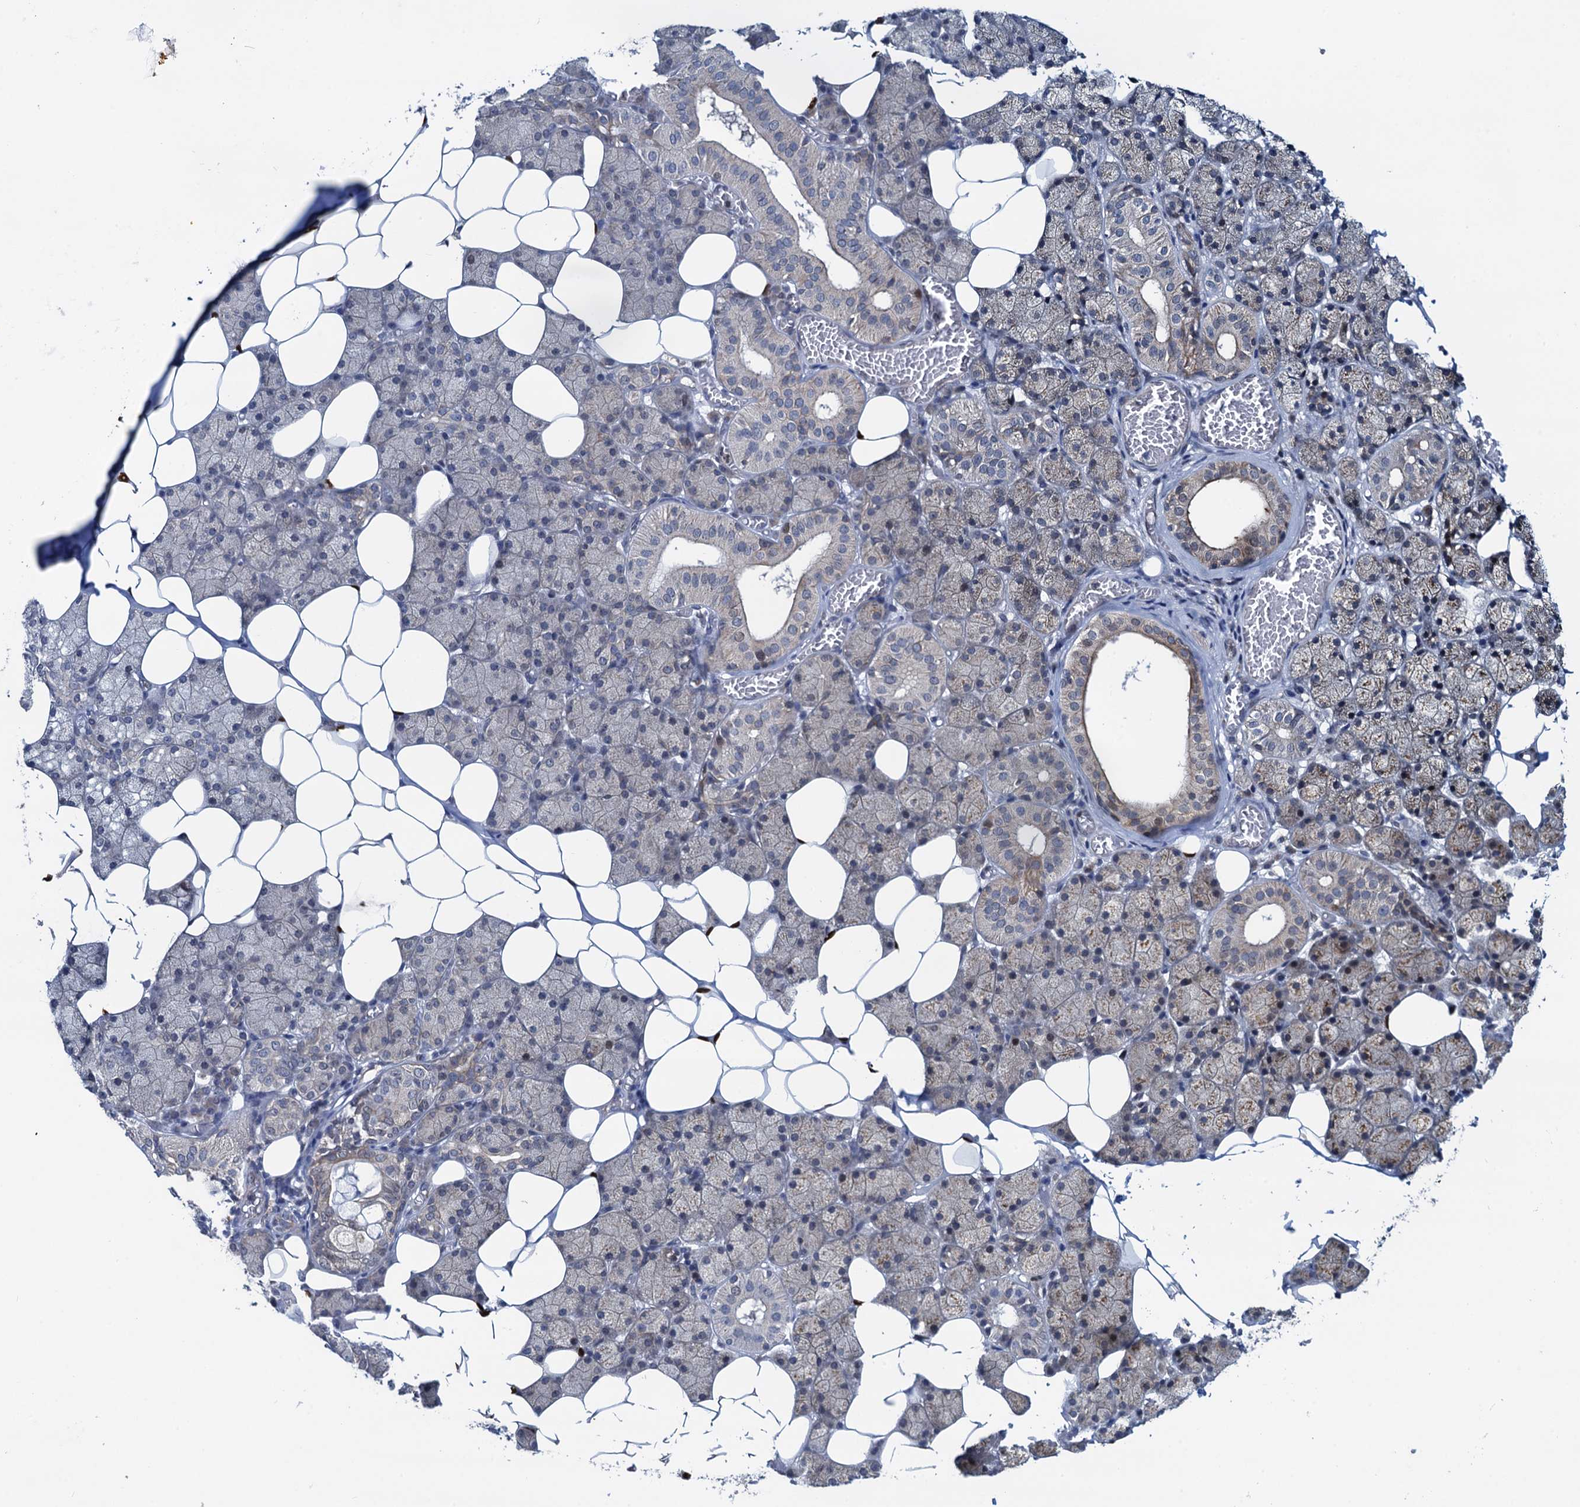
{"staining": {"intensity": "moderate", "quantity": "<25%", "location": "cytoplasmic/membranous"}, "tissue": "salivary gland", "cell_type": "Glandular cells", "image_type": "normal", "snomed": [{"axis": "morphology", "description": "Normal tissue, NOS"}, {"axis": "topography", "description": "Salivary gland"}], "caption": "A low amount of moderate cytoplasmic/membranous positivity is appreciated in approximately <25% of glandular cells in unremarkable salivary gland. The staining was performed using DAB (3,3'-diaminobenzidine) to visualize the protein expression in brown, while the nuclei were stained in blue with hematoxylin (Magnification: 20x).", "gene": "RNF125", "patient": {"sex": "female", "age": 33}}